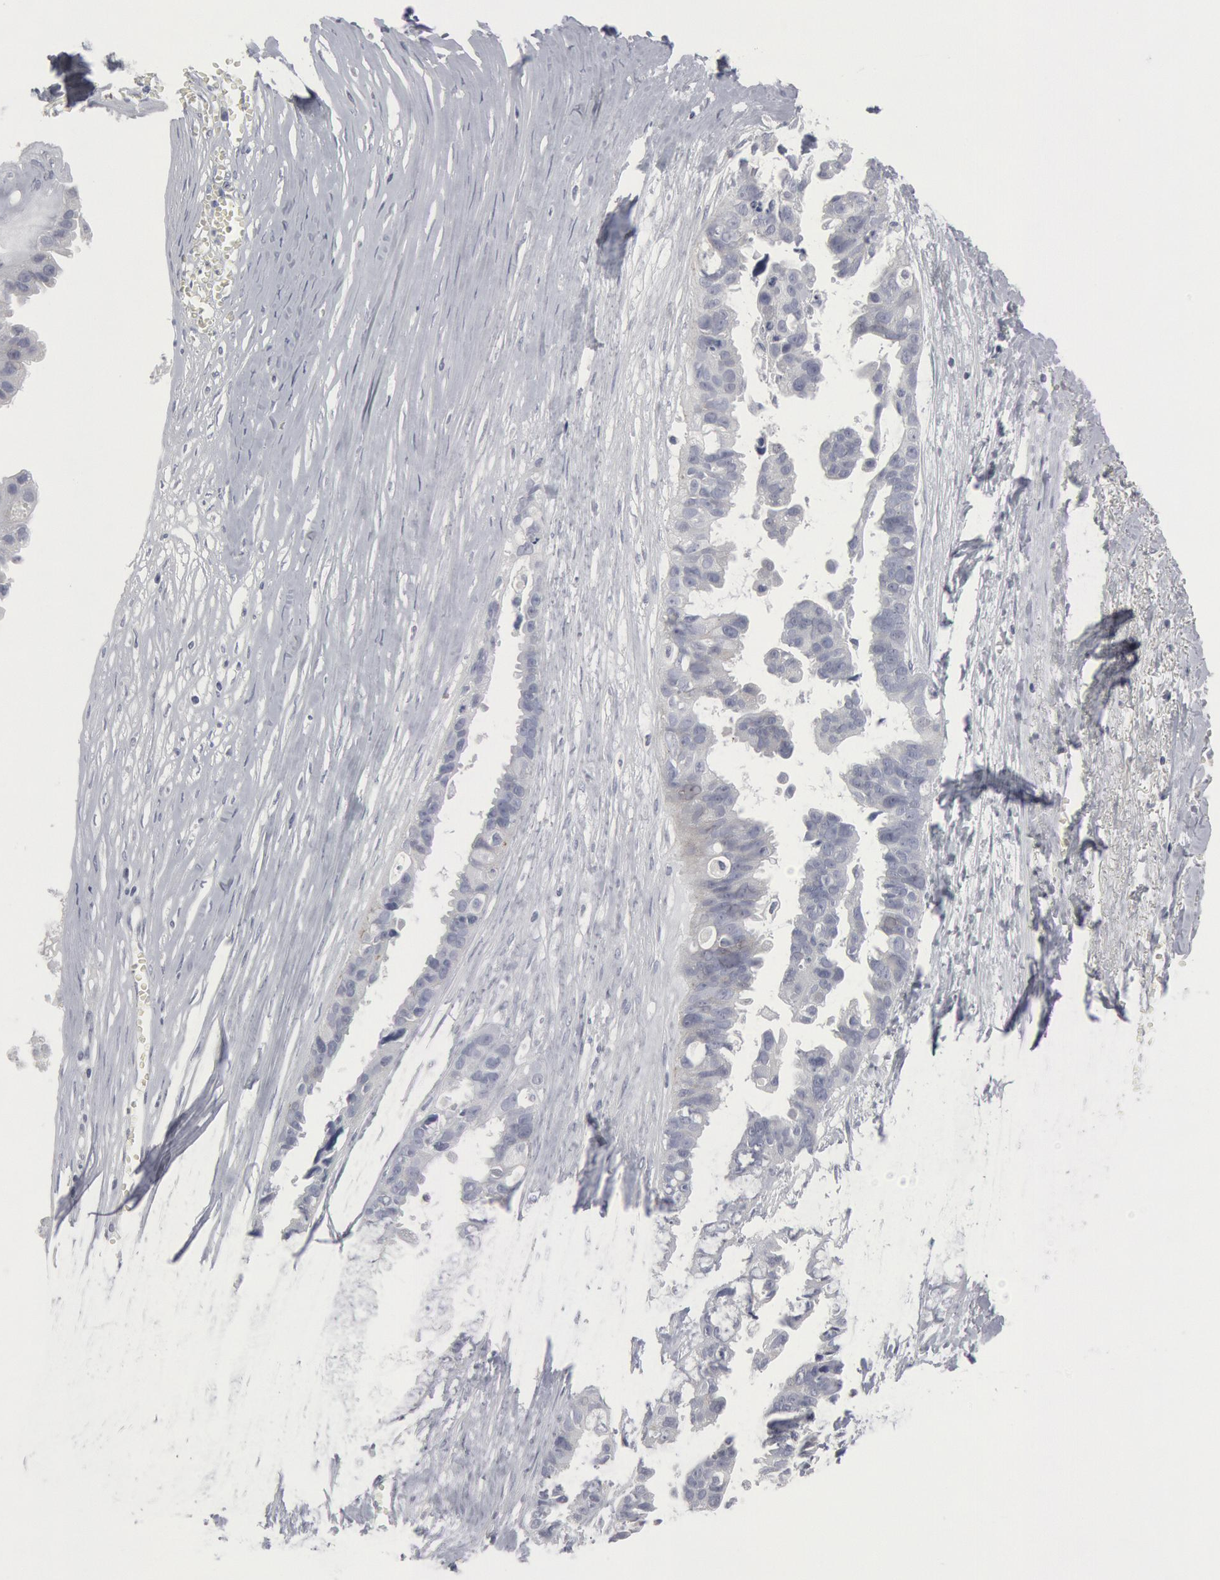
{"staining": {"intensity": "negative", "quantity": "none", "location": "none"}, "tissue": "ovarian cancer", "cell_type": "Tumor cells", "image_type": "cancer", "snomed": [{"axis": "morphology", "description": "Carcinoma, endometroid"}, {"axis": "topography", "description": "Ovary"}], "caption": "An IHC histopathology image of endometroid carcinoma (ovarian) is shown. There is no staining in tumor cells of endometroid carcinoma (ovarian).", "gene": "DMC1", "patient": {"sex": "female", "age": 85}}